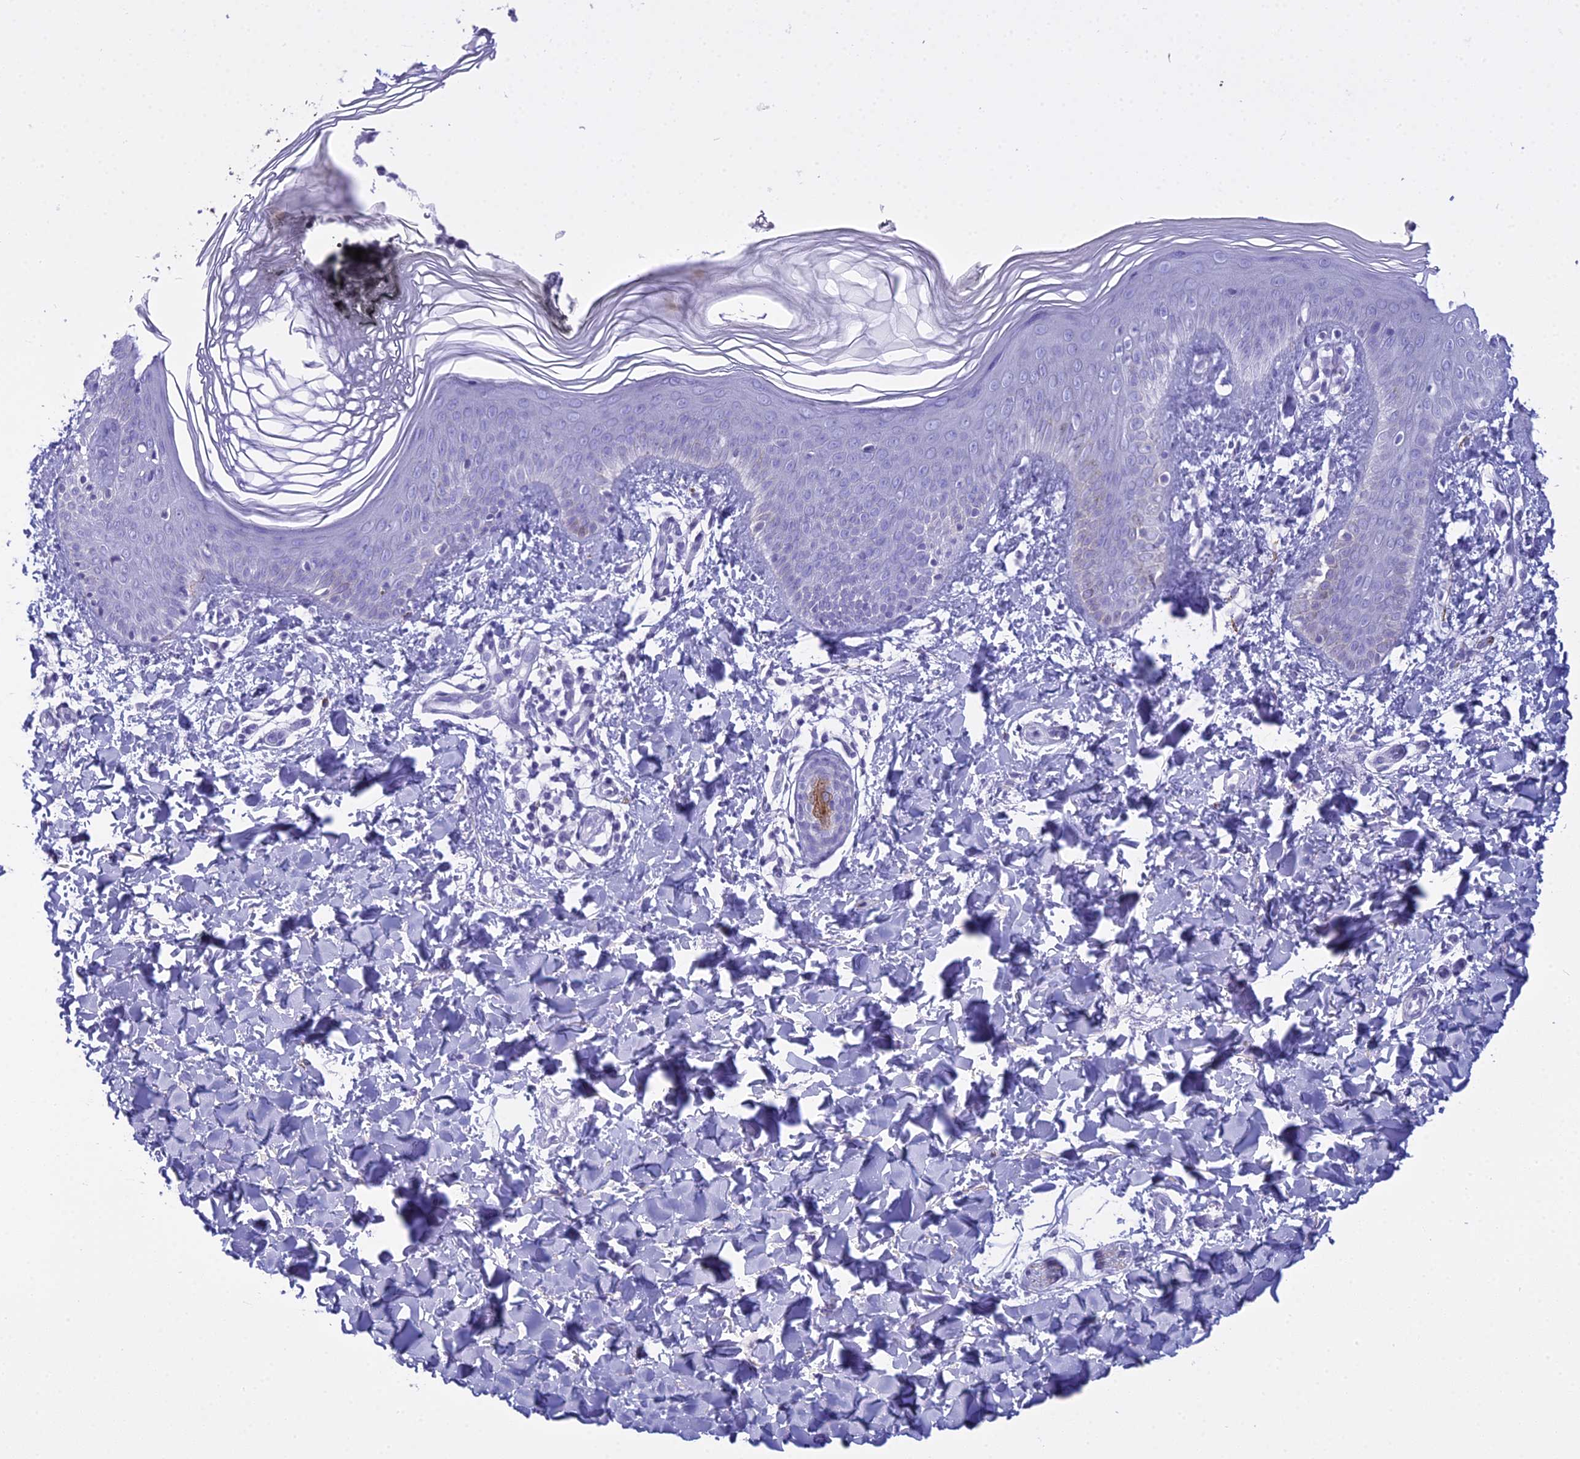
{"staining": {"intensity": "moderate", "quantity": "<25%", "location": "cytoplasmic/membranous"}, "tissue": "skin", "cell_type": "Epidermal cells", "image_type": "normal", "snomed": [{"axis": "morphology", "description": "Normal tissue, NOS"}, {"axis": "morphology", "description": "Inflammation, NOS"}, {"axis": "topography", "description": "Soft tissue"}, {"axis": "topography", "description": "Anal"}], "caption": "Epidermal cells show low levels of moderate cytoplasmic/membranous expression in approximately <25% of cells in benign human skin. Immunohistochemistry (ihc) stains the protein in brown and the nuclei are stained blue.", "gene": "MAP6", "patient": {"sex": "female", "age": 15}}